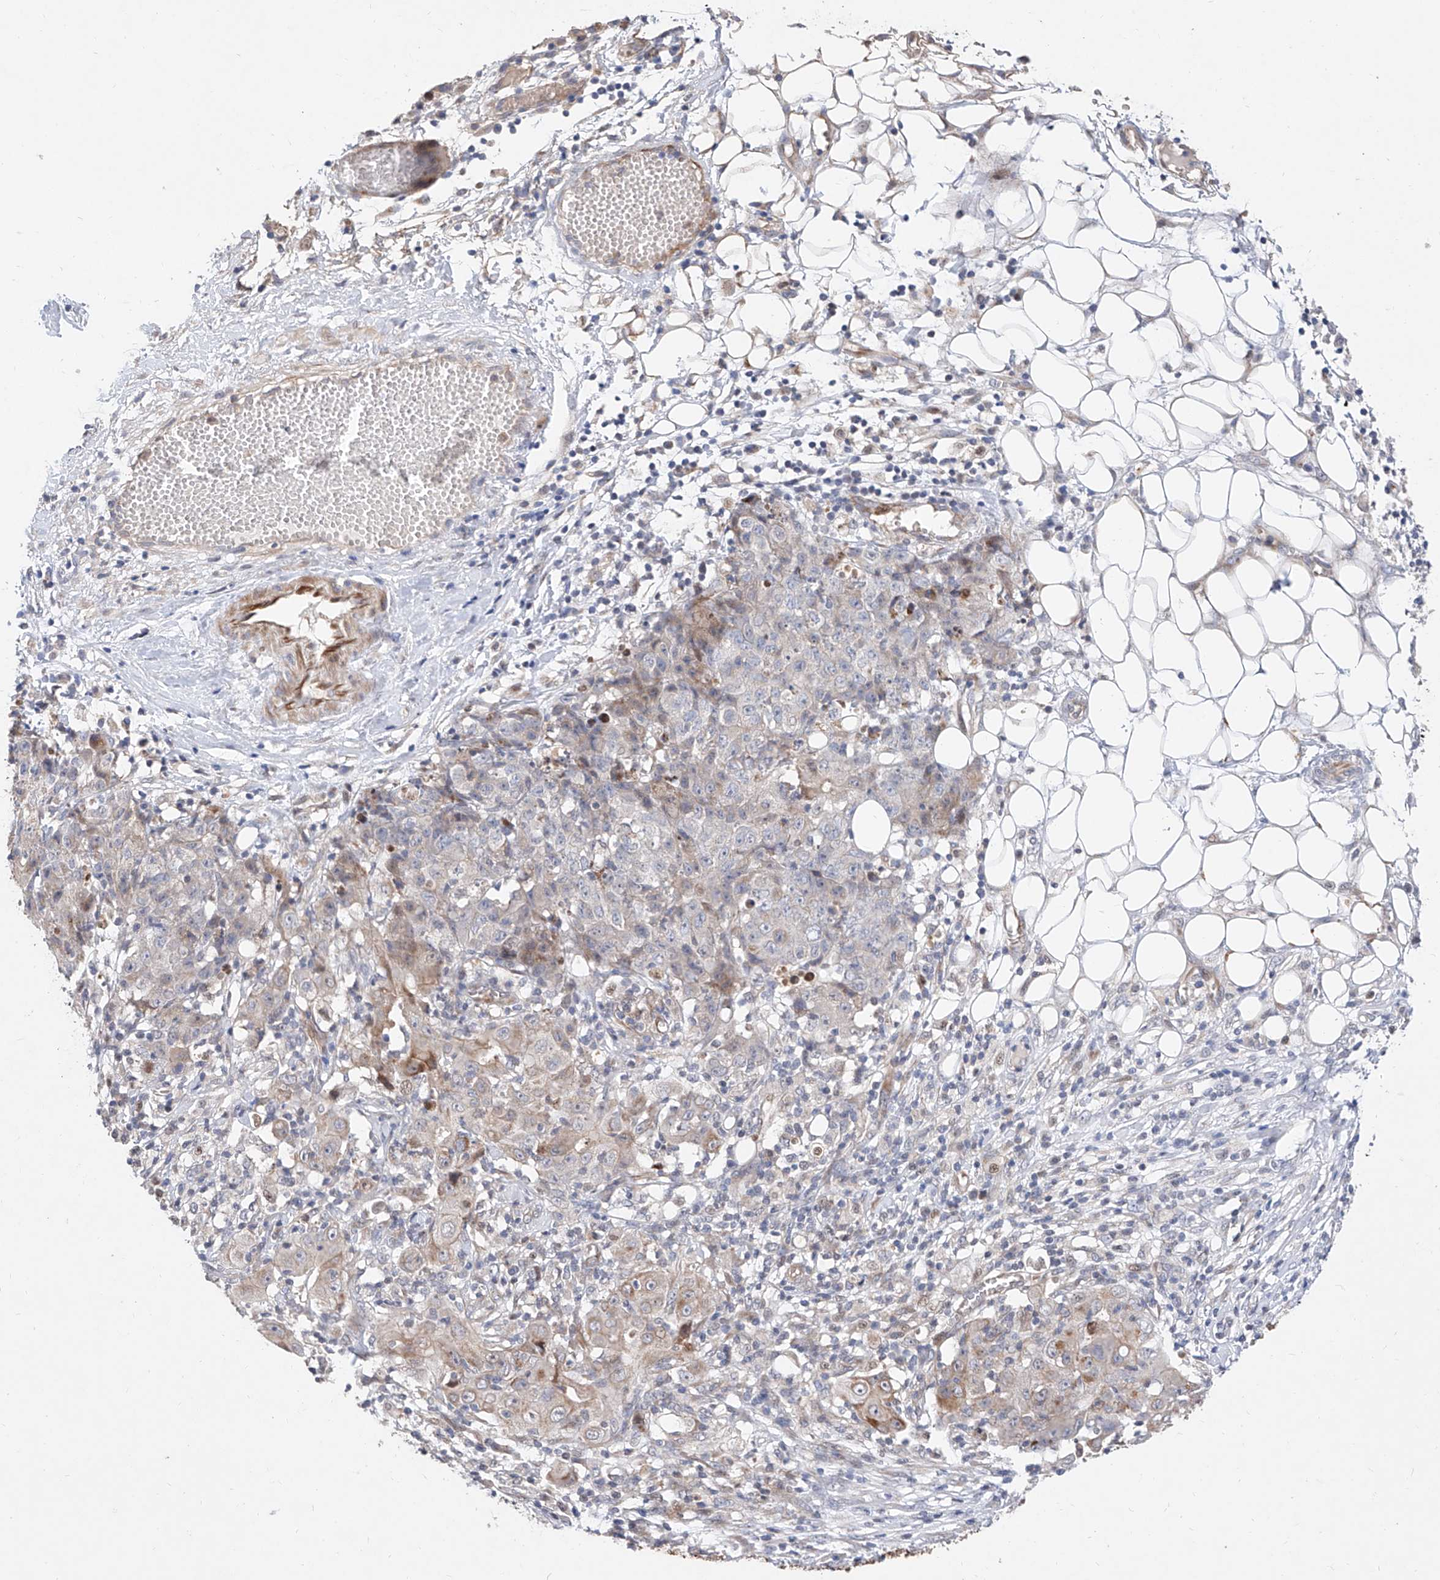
{"staining": {"intensity": "weak", "quantity": "<25%", "location": "cytoplasmic/membranous"}, "tissue": "ovarian cancer", "cell_type": "Tumor cells", "image_type": "cancer", "snomed": [{"axis": "morphology", "description": "Carcinoma, endometroid"}, {"axis": "topography", "description": "Ovary"}], "caption": "Endometroid carcinoma (ovarian) was stained to show a protein in brown. There is no significant staining in tumor cells.", "gene": "FUCA2", "patient": {"sex": "female", "age": 42}}